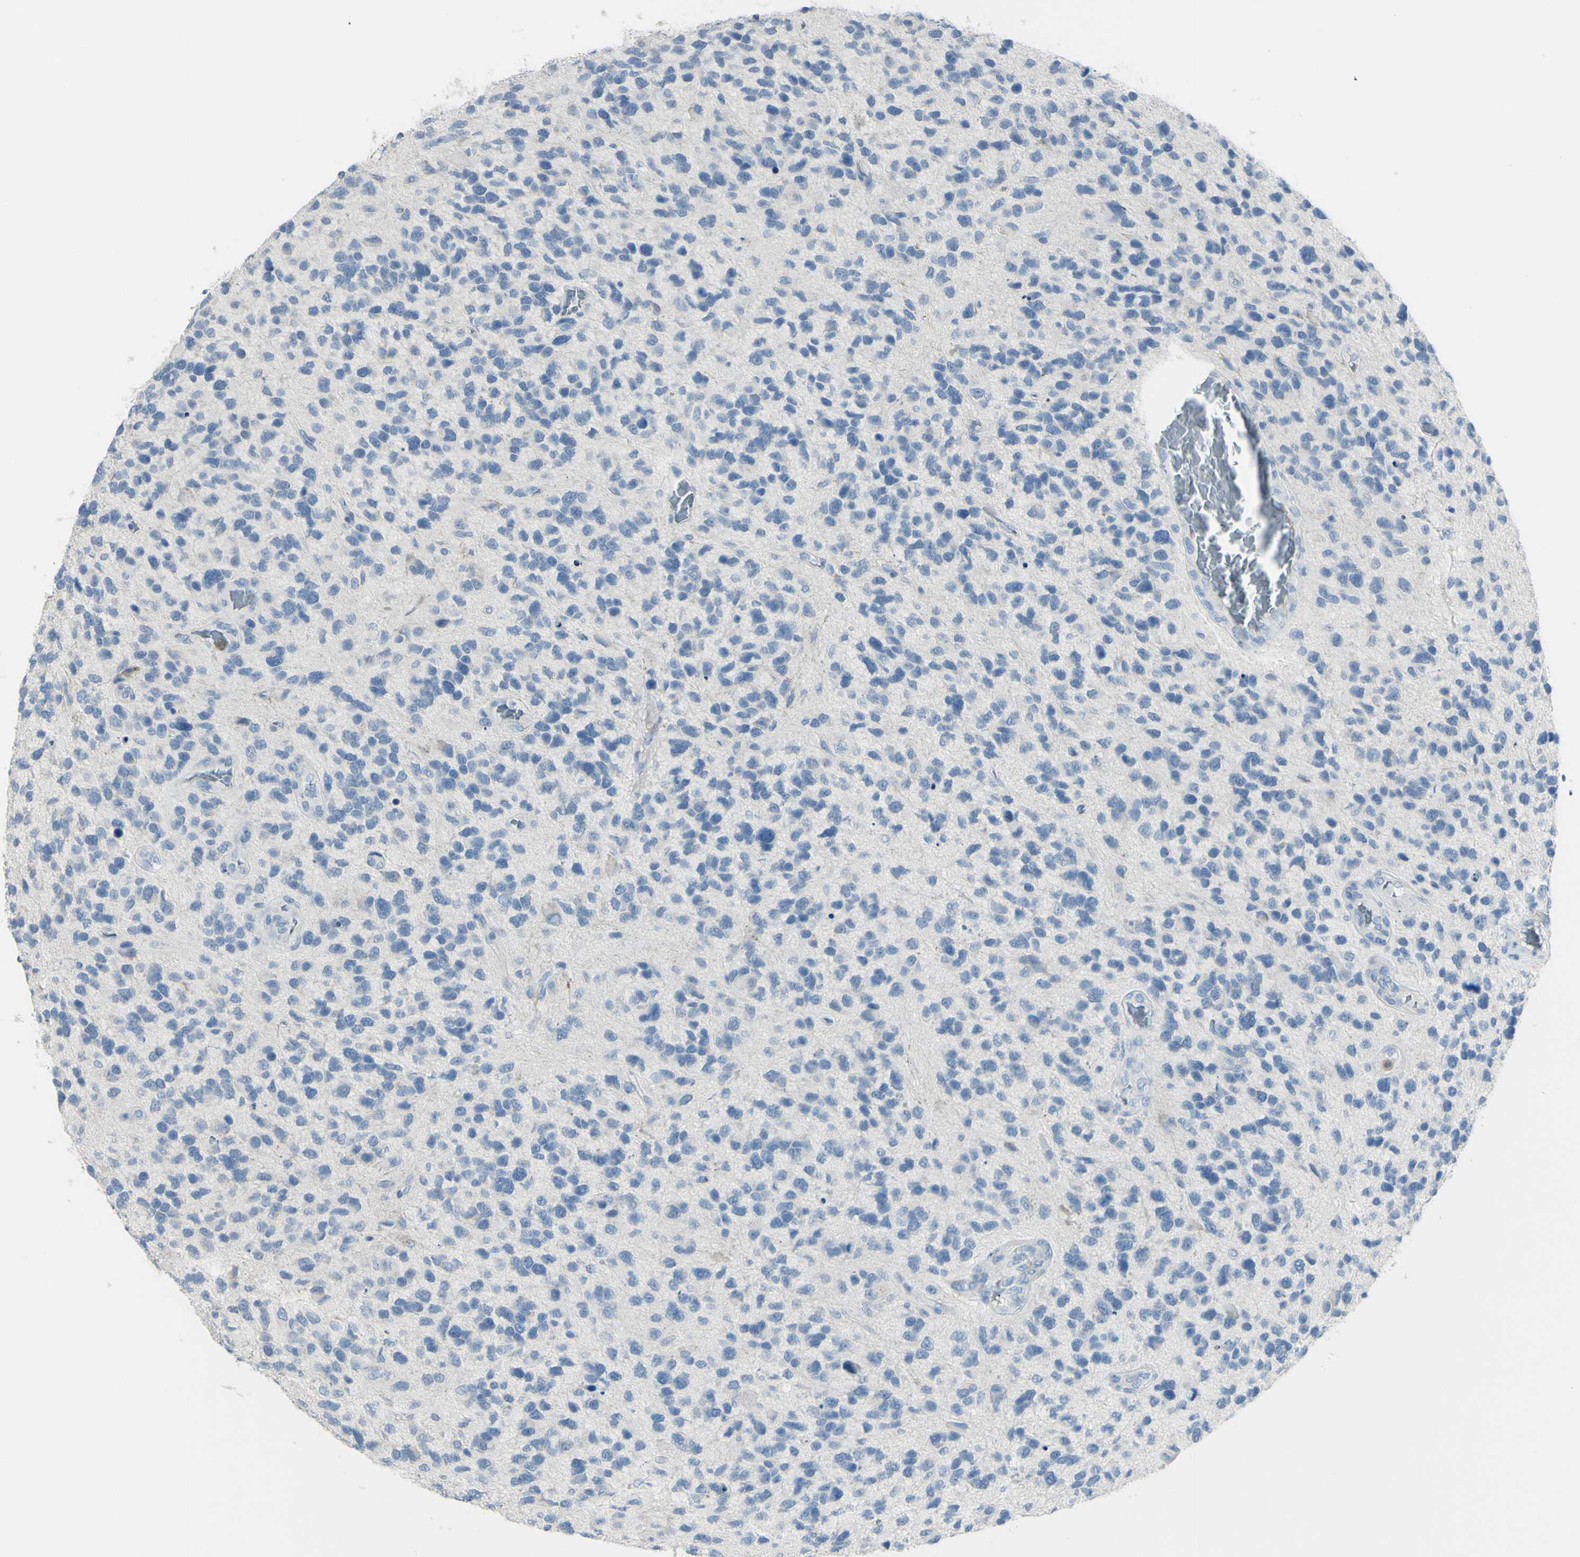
{"staining": {"intensity": "negative", "quantity": "none", "location": "none"}, "tissue": "glioma", "cell_type": "Tumor cells", "image_type": "cancer", "snomed": [{"axis": "morphology", "description": "Glioma, malignant, High grade"}, {"axis": "topography", "description": "Brain"}], "caption": "High power microscopy photomicrograph of an immunohistochemistry histopathology image of high-grade glioma (malignant), revealing no significant expression in tumor cells.", "gene": "ZNF557", "patient": {"sex": "female", "age": 58}}